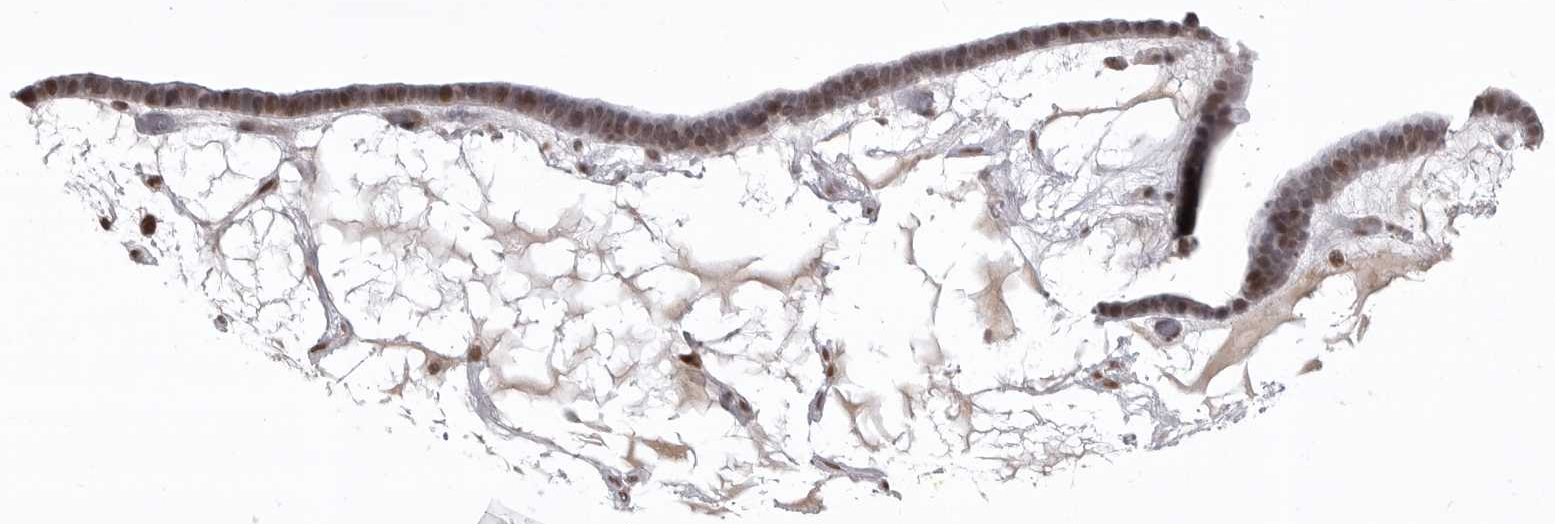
{"staining": {"intensity": "moderate", "quantity": ">75%", "location": "nuclear"}, "tissue": "ovarian cancer", "cell_type": "Tumor cells", "image_type": "cancer", "snomed": [{"axis": "morphology", "description": "Cystadenocarcinoma, serous, NOS"}, {"axis": "topography", "description": "Ovary"}], "caption": "A histopathology image of serous cystadenocarcinoma (ovarian) stained for a protein exhibits moderate nuclear brown staining in tumor cells.", "gene": "PHF3", "patient": {"sex": "female", "age": 56}}